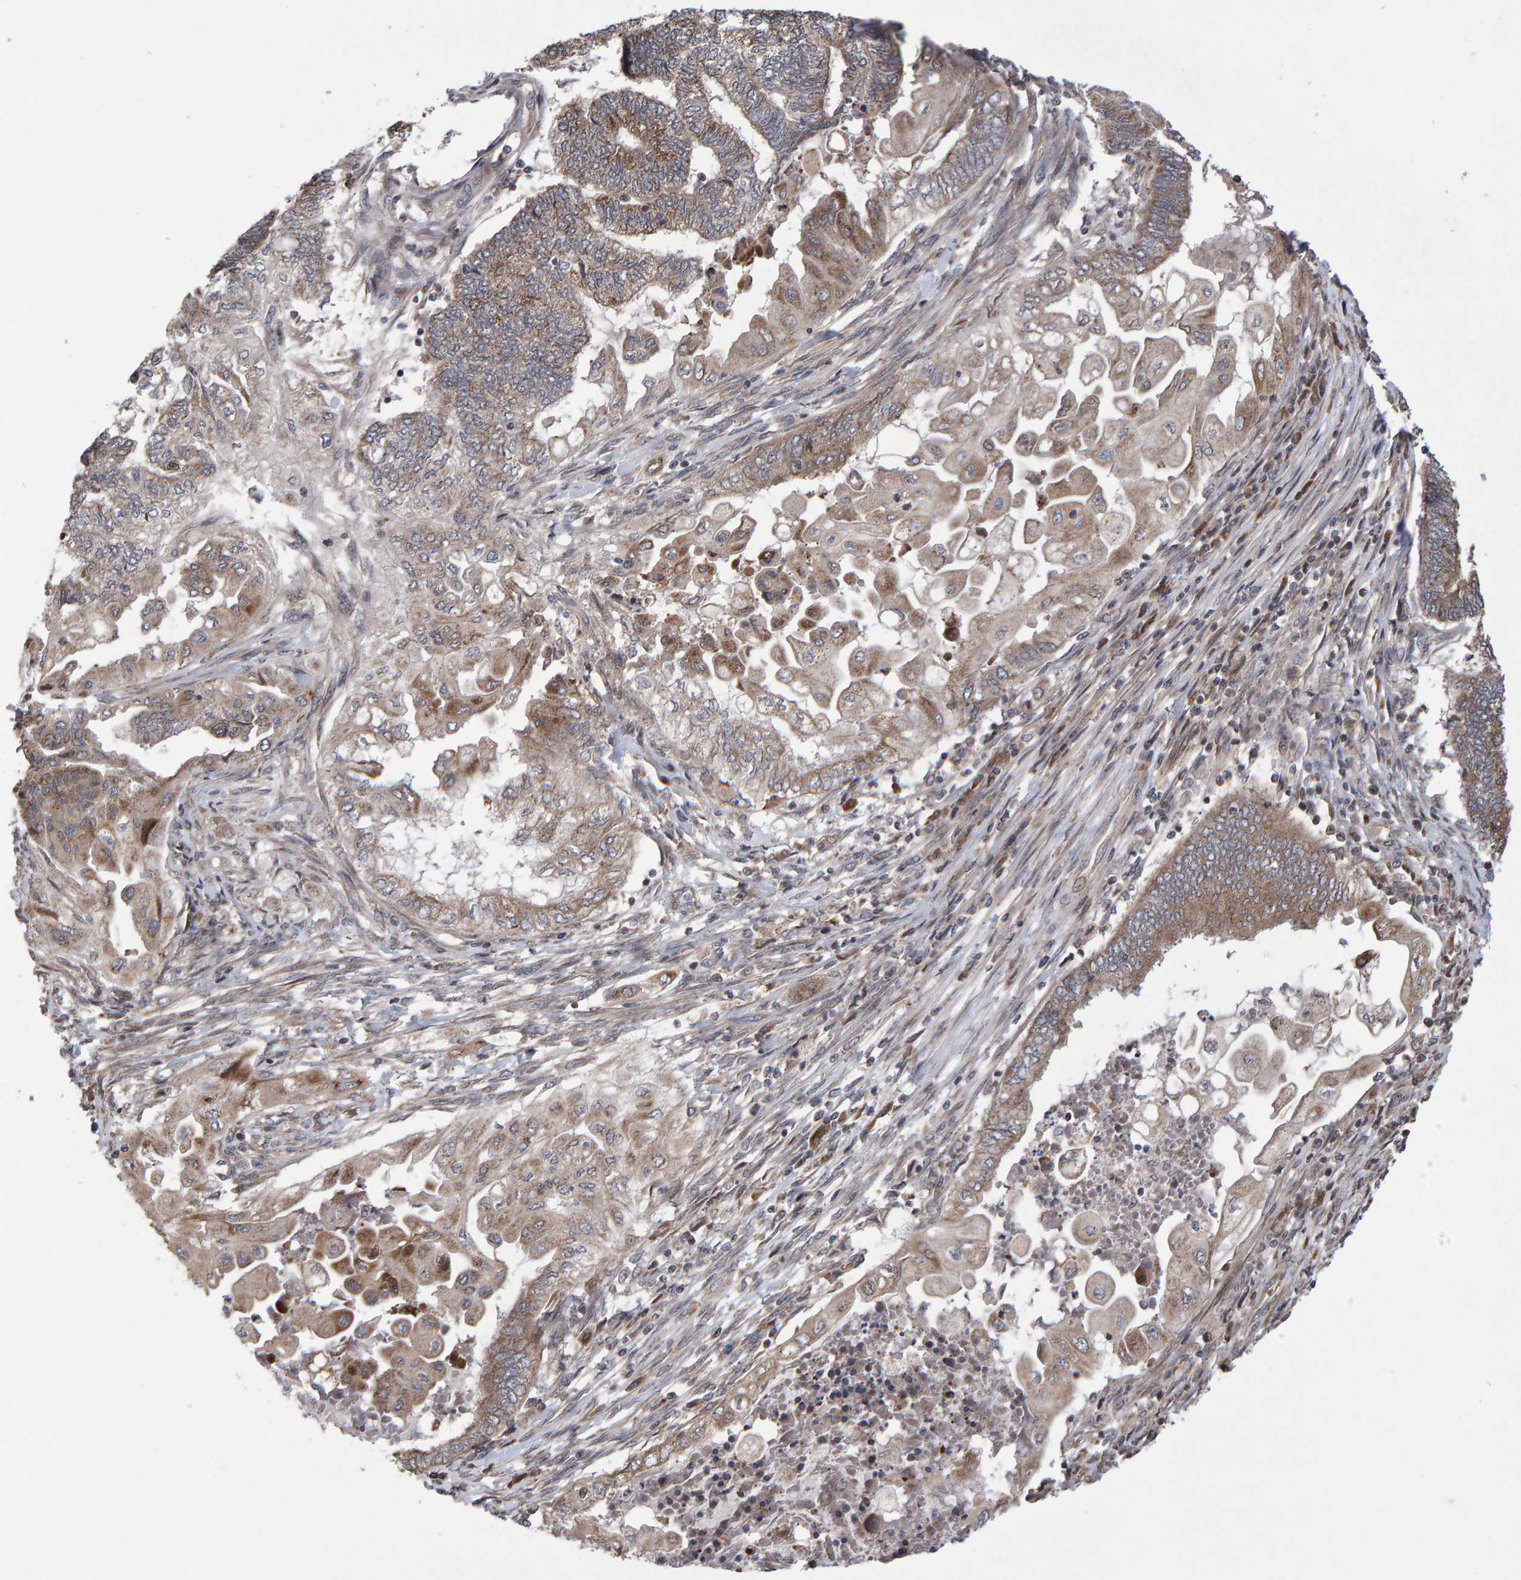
{"staining": {"intensity": "weak", "quantity": ">75%", "location": "cytoplasmic/membranous"}, "tissue": "endometrial cancer", "cell_type": "Tumor cells", "image_type": "cancer", "snomed": [{"axis": "morphology", "description": "Adenocarcinoma, NOS"}, {"axis": "topography", "description": "Uterus"}, {"axis": "topography", "description": "Endometrium"}], "caption": "This image demonstrates immunohistochemistry staining of adenocarcinoma (endometrial), with low weak cytoplasmic/membranous staining in about >75% of tumor cells.", "gene": "PECR", "patient": {"sex": "female", "age": 70}}